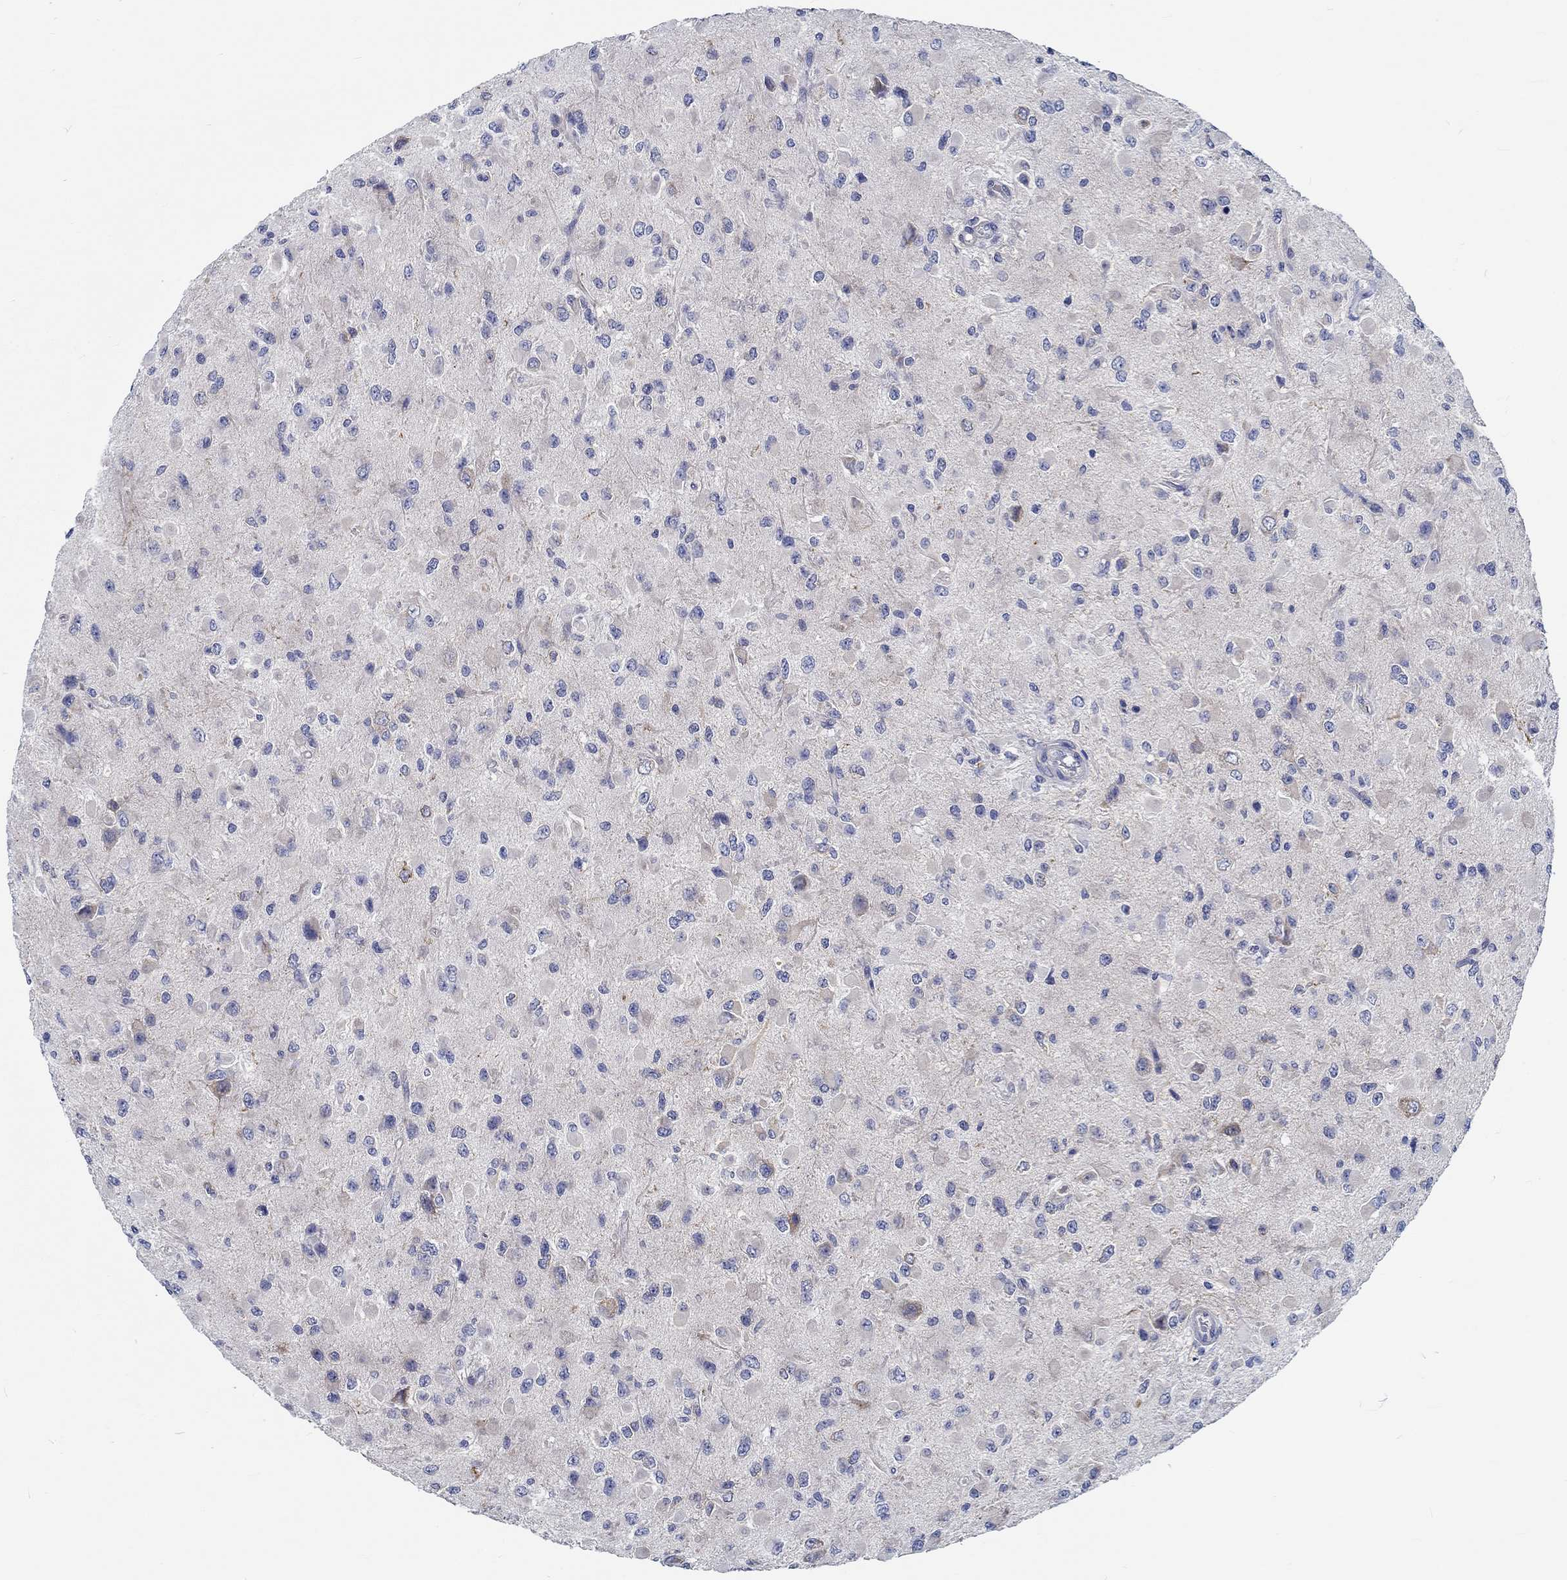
{"staining": {"intensity": "moderate", "quantity": "<25%", "location": "cytoplasmic/membranous"}, "tissue": "glioma", "cell_type": "Tumor cells", "image_type": "cancer", "snomed": [{"axis": "morphology", "description": "Glioma, malignant, High grade"}, {"axis": "topography", "description": "Cerebral cortex"}], "caption": "Moderate cytoplasmic/membranous protein expression is appreciated in approximately <25% of tumor cells in glioma.", "gene": "MYBPC1", "patient": {"sex": "male", "age": 35}}